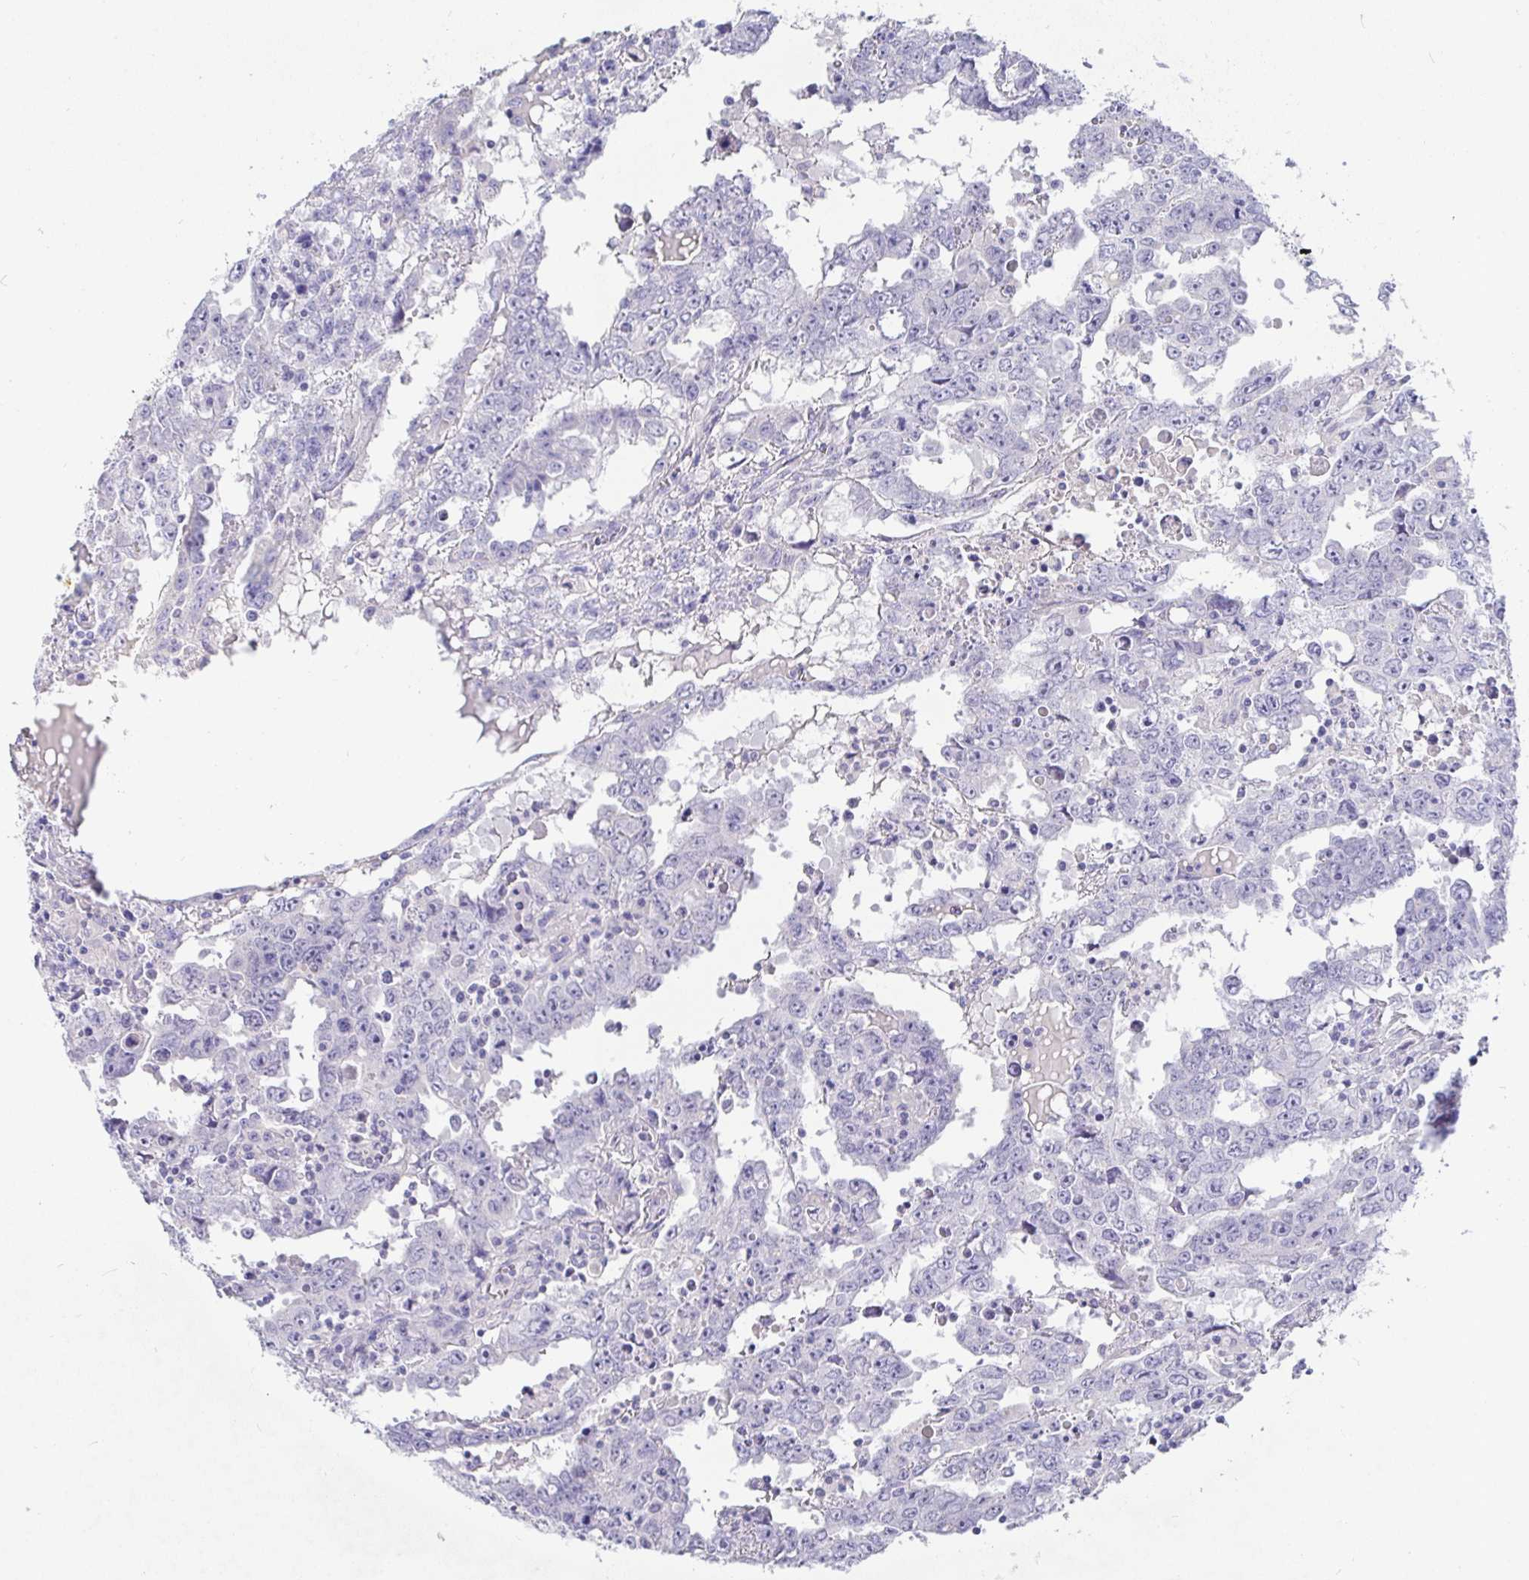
{"staining": {"intensity": "negative", "quantity": "none", "location": "none"}, "tissue": "testis cancer", "cell_type": "Tumor cells", "image_type": "cancer", "snomed": [{"axis": "morphology", "description": "Carcinoma, Embryonal, NOS"}, {"axis": "topography", "description": "Testis"}], "caption": "Tumor cells are negative for brown protein staining in testis cancer. Brightfield microscopy of IHC stained with DAB (3,3'-diaminobenzidine) (brown) and hematoxylin (blue), captured at high magnification.", "gene": "TPTE", "patient": {"sex": "male", "age": 22}}